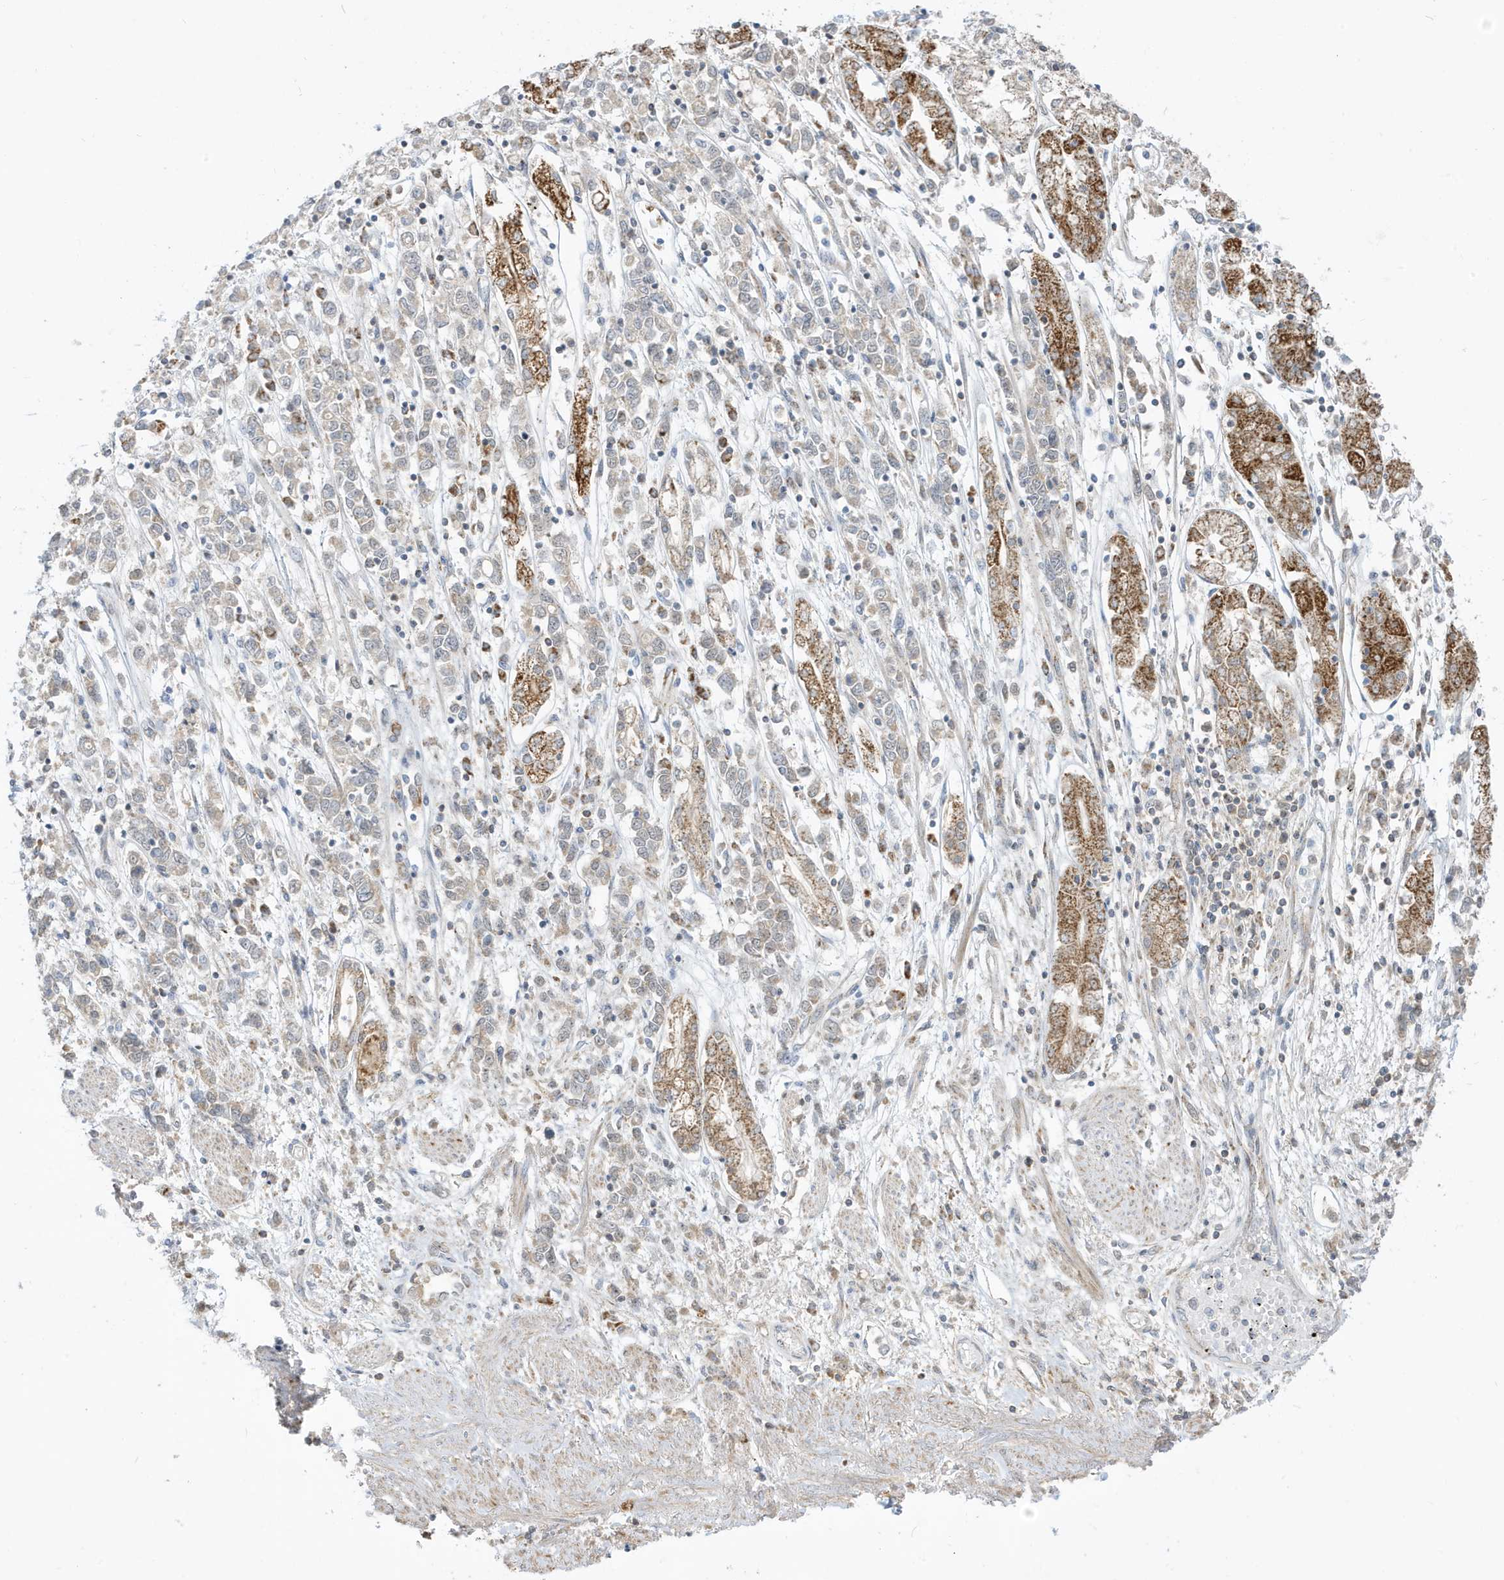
{"staining": {"intensity": "moderate", "quantity": "<25%", "location": "cytoplasmic/membranous"}, "tissue": "stomach cancer", "cell_type": "Tumor cells", "image_type": "cancer", "snomed": [{"axis": "morphology", "description": "Adenocarcinoma, NOS"}, {"axis": "topography", "description": "Stomach"}], "caption": "This micrograph reveals IHC staining of adenocarcinoma (stomach), with low moderate cytoplasmic/membranous expression in approximately <25% of tumor cells.", "gene": "IFT57", "patient": {"sex": "female", "age": 76}}